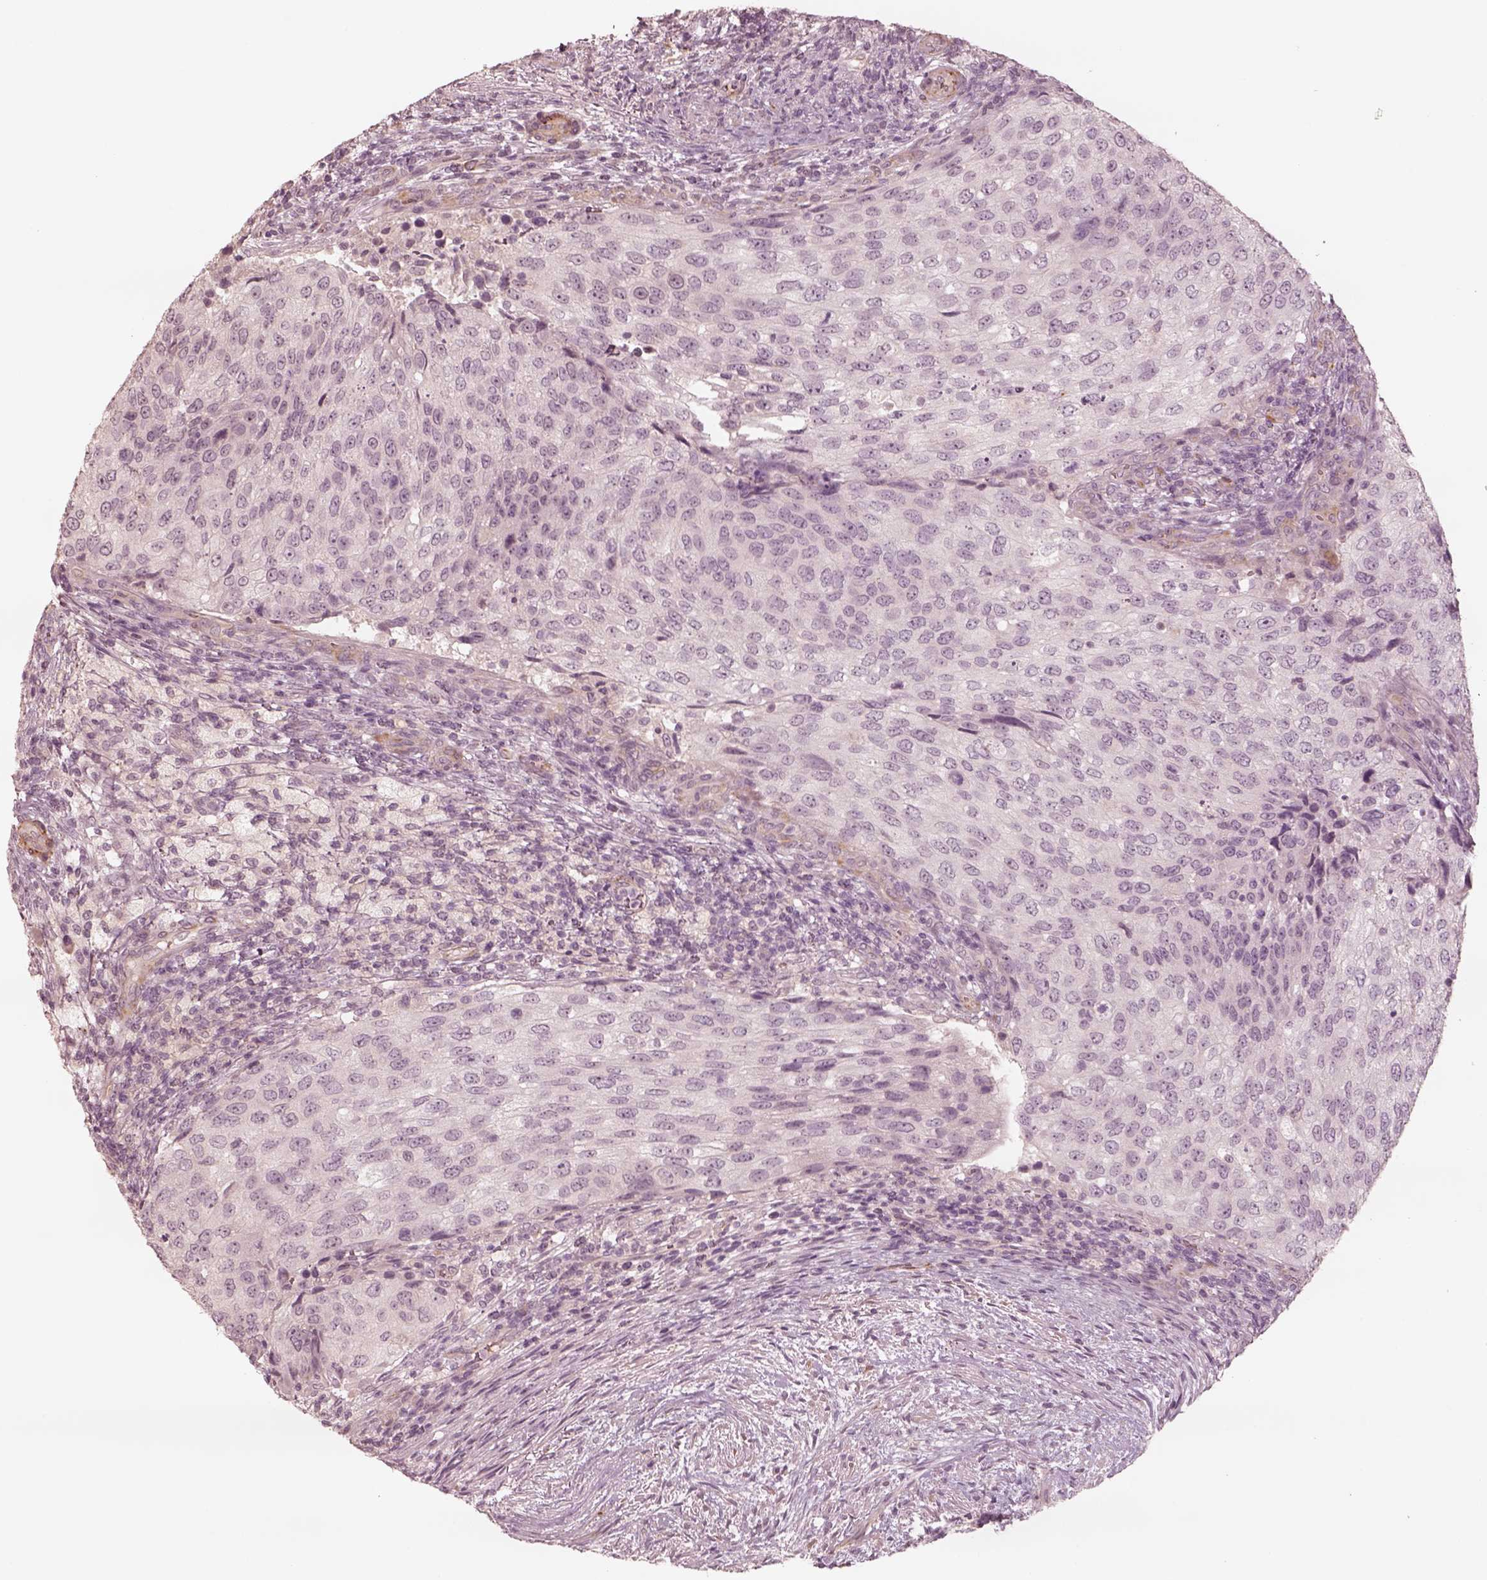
{"staining": {"intensity": "negative", "quantity": "none", "location": "none"}, "tissue": "urothelial cancer", "cell_type": "Tumor cells", "image_type": "cancer", "snomed": [{"axis": "morphology", "description": "Urothelial carcinoma, High grade"}, {"axis": "topography", "description": "Urinary bladder"}], "caption": "Immunohistochemistry (IHC) photomicrograph of human urothelial cancer stained for a protein (brown), which shows no expression in tumor cells.", "gene": "DNAAF9", "patient": {"sex": "female", "age": 78}}